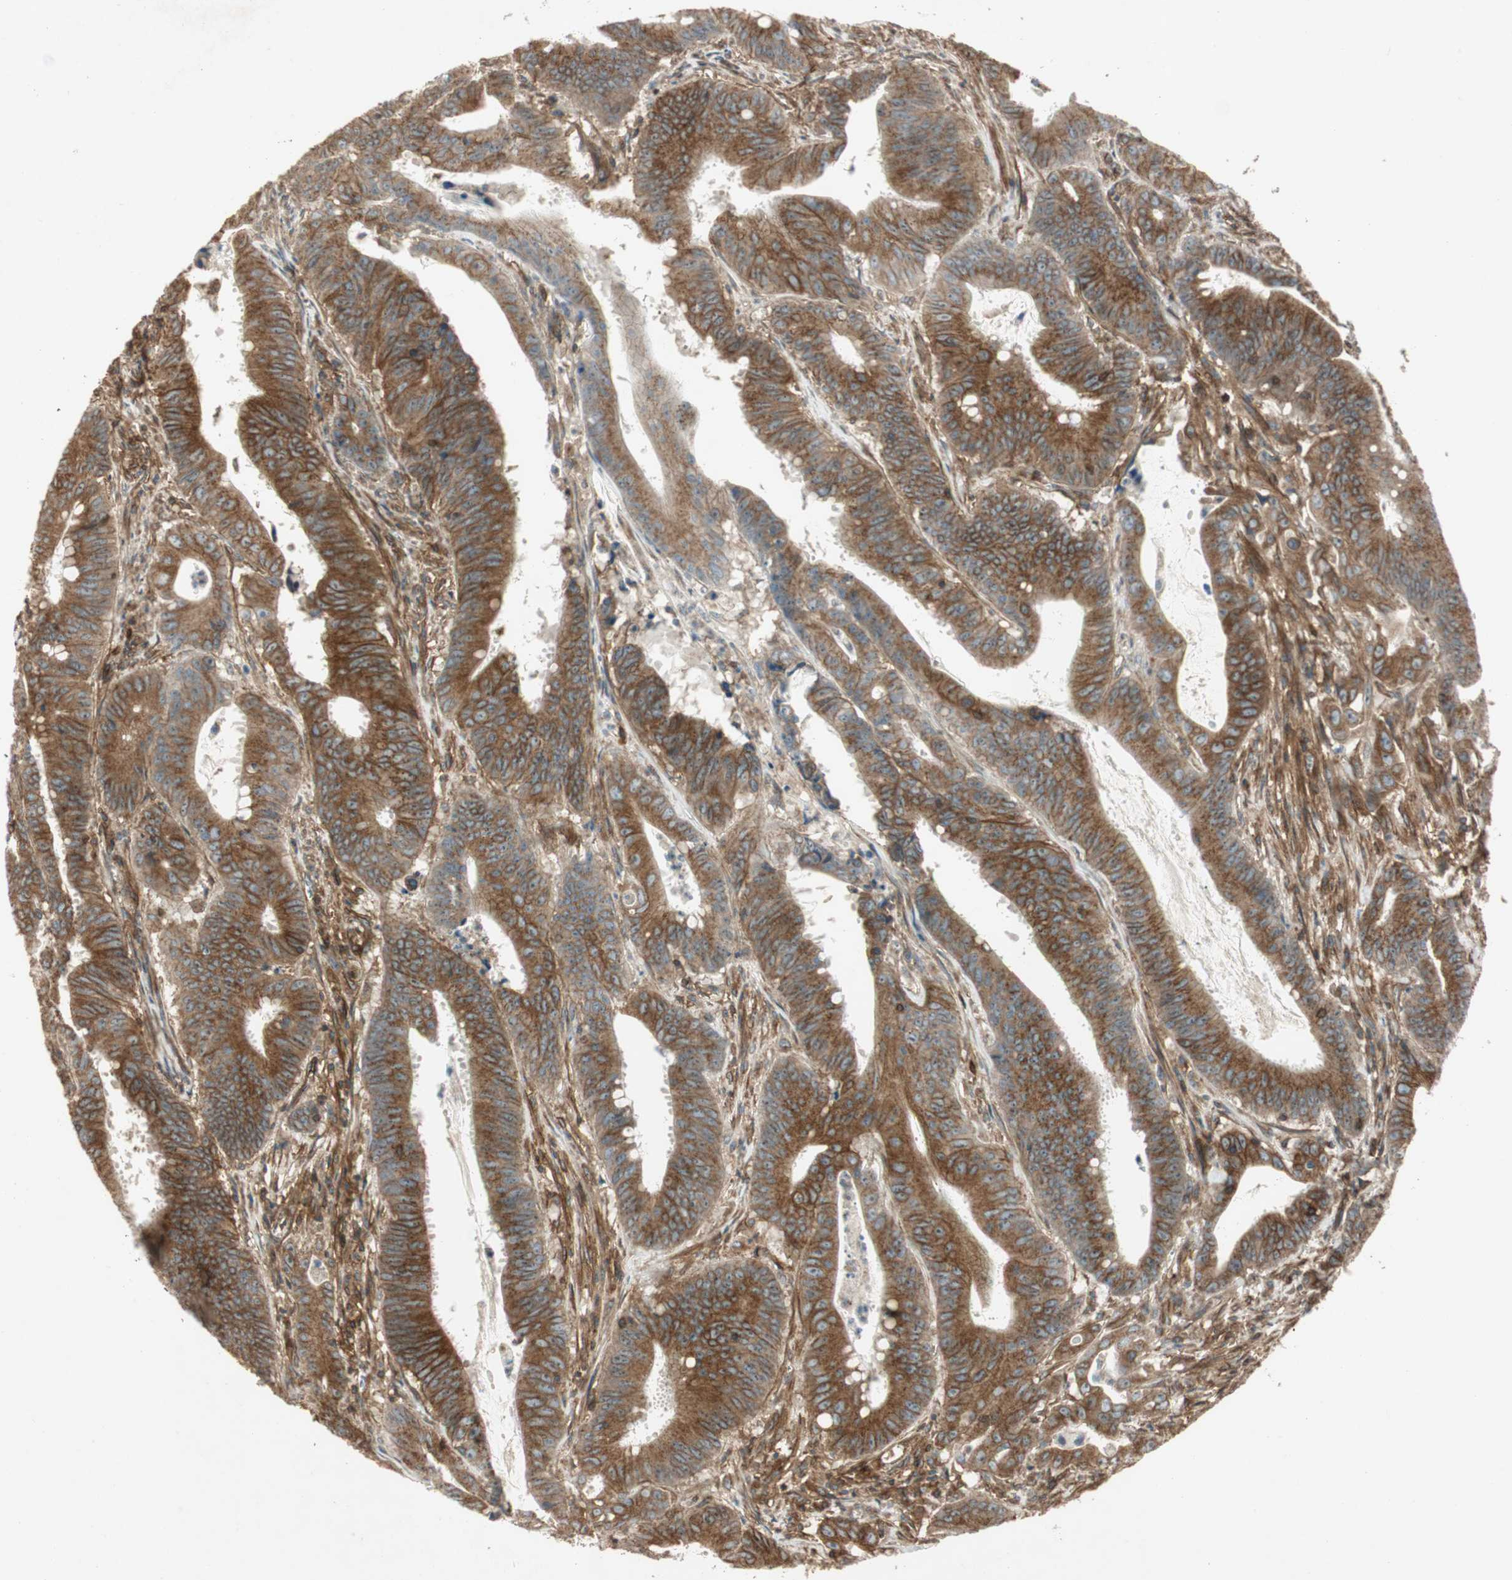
{"staining": {"intensity": "strong", "quantity": ">75%", "location": "cytoplasmic/membranous"}, "tissue": "colorectal cancer", "cell_type": "Tumor cells", "image_type": "cancer", "snomed": [{"axis": "morphology", "description": "Adenocarcinoma, NOS"}, {"axis": "topography", "description": "Colon"}], "caption": "Adenocarcinoma (colorectal) was stained to show a protein in brown. There is high levels of strong cytoplasmic/membranous expression in about >75% of tumor cells.", "gene": "BTN3A3", "patient": {"sex": "male", "age": 45}}